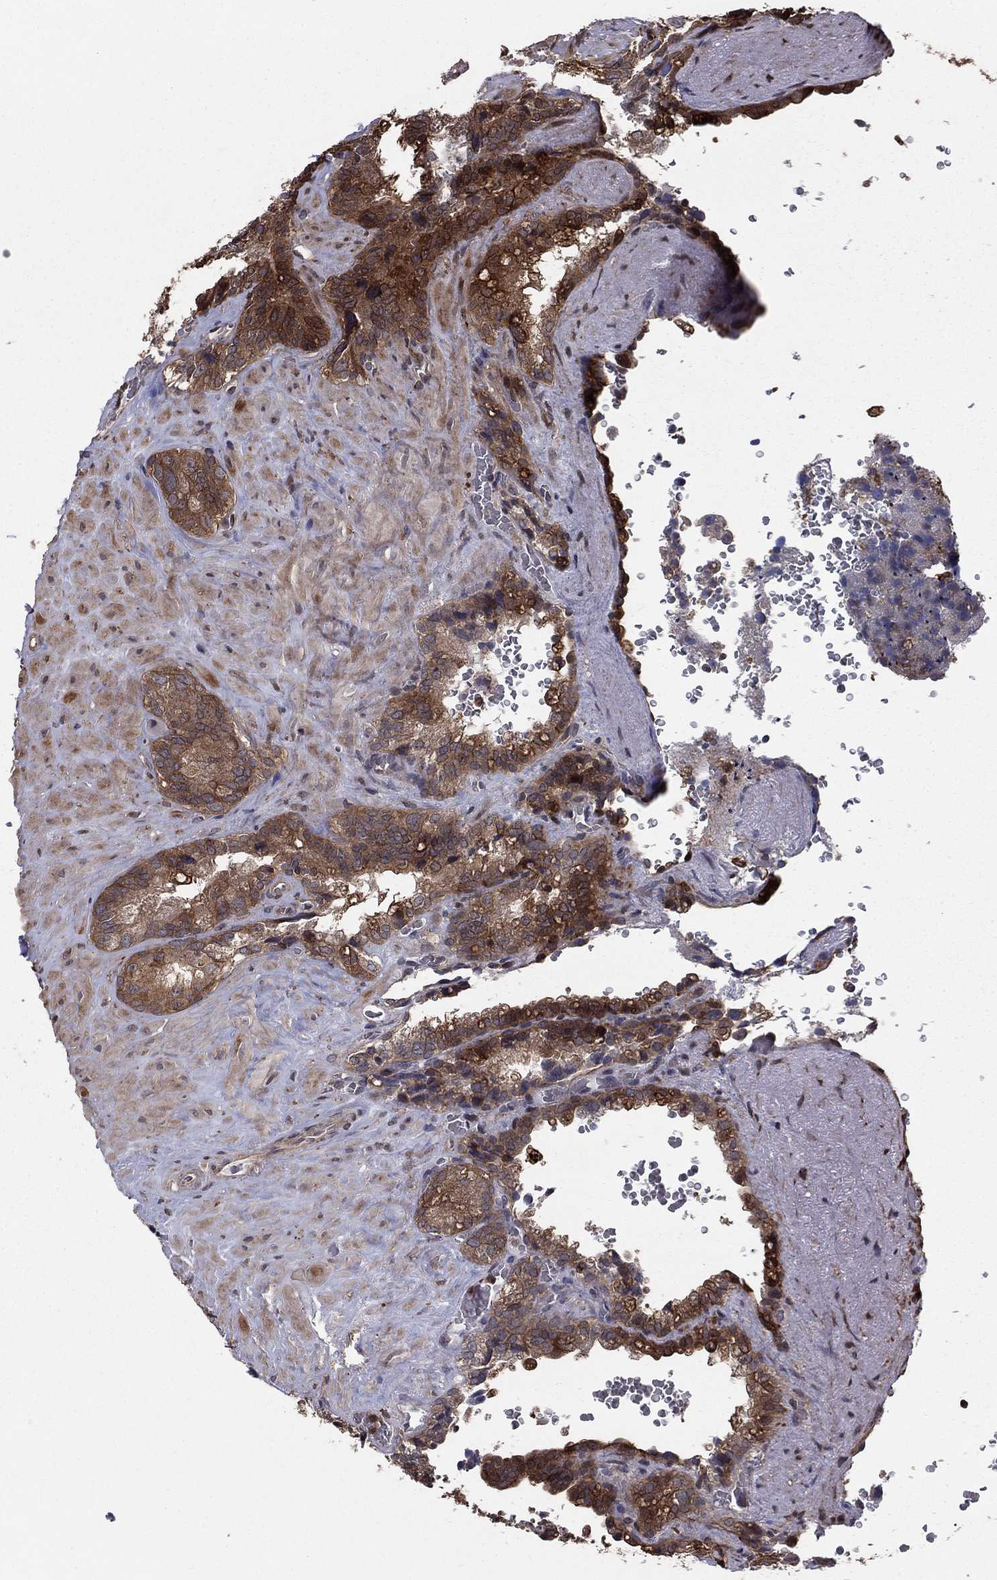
{"staining": {"intensity": "moderate", "quantity": ">75%", "location": "cytoplasmic/membranous"}, "tissue": "seminal vesicle", "cell_type": "Glandular cells", "image_type": "normal", "snomed": [{"axis": "morphology", "description": "Normal tissue, NOS"}, {"axis": "topography", "description": "Seminal veicle"}], "caption": "Protein expression analysis of benign seminal vesicle displays moderate cytoplasmic/membranous staining in about >75% of glandular cells. (brown staining indicates protein expression, while blue staining denotes nuclei).", "gene": "GYG1", "patient": {"sex": "male", "age": 72}}